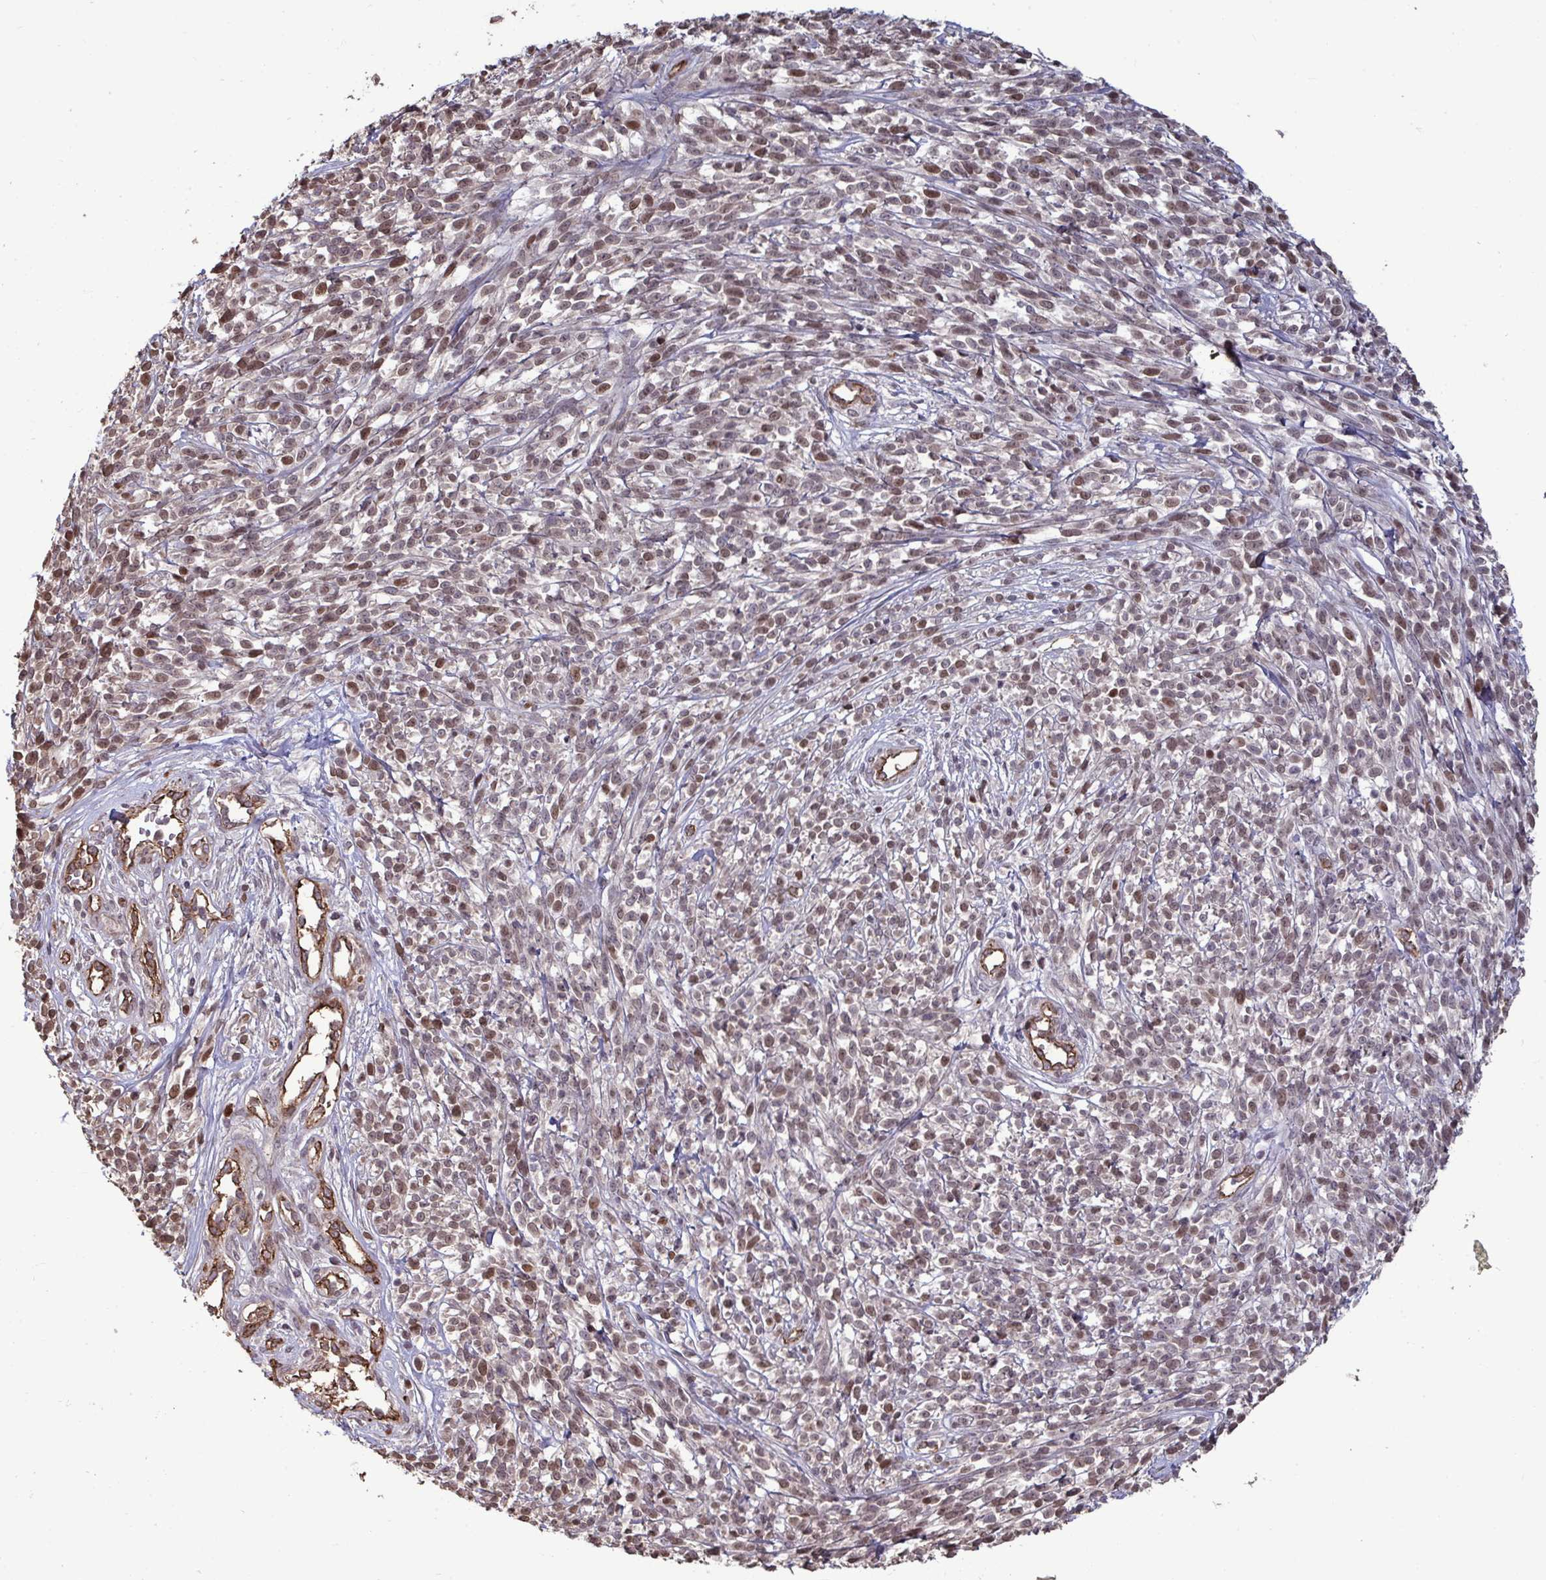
{"staining": {"intensity": "moderate", "quantity": ">75%", "location": "nuclear"}, "tissue": "melanoma", "cell_type": "Tumor cells", "image_type": "cancer", "snomed": [{"axis": "morphology", "description": "Malignant melanoma, NOS"}, {"axis": "topography", "description": "Skin"}, {"axis": "topography", "description": "Skin of trunk"}], "caption": "Malignant melanoma stained for a protein demonstrates moderate nuclear positivity in tumor cells. (DAB IHC with brightfield microscopy, high magnification).", "gene": "IPO5", "patient": {"sex": "male", "age": 74}}